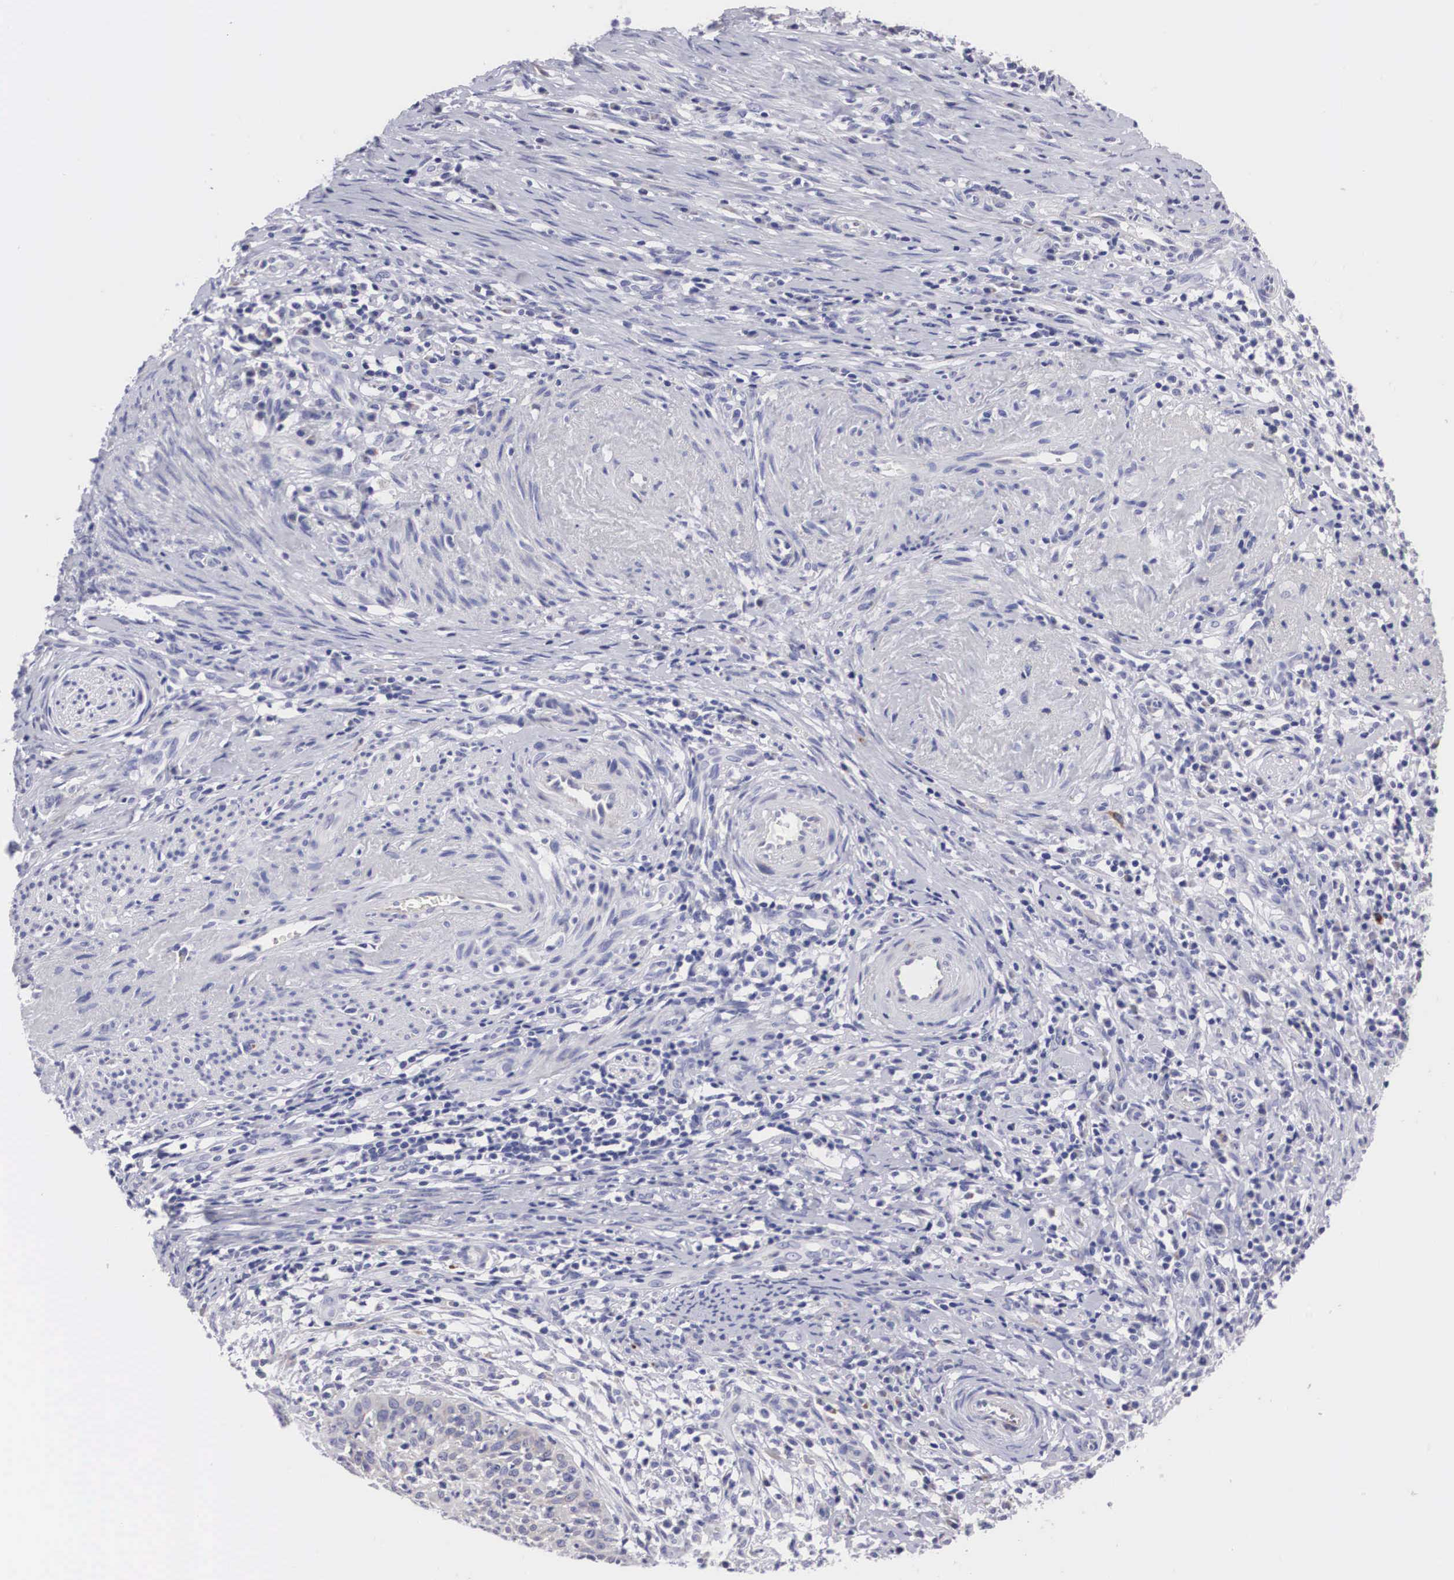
{"staining": {"intensity": "weak", "quantity": "25%-75%", "location": "cytoplasmic/membranous"}, "tissue": "cervical cancer", "cell_type": "Tumor cells", "image_type": "cancer", "snomed": [{"axis": "morphology", "description": "Squamous cell carcinoma, NOS"}, {"axis": "topography", "description": "Cervix"}], "caption": "A brown stain shows weak cytoplasmic/membranous staining of a protein in cervical squamous cell carcinoma tumor cells.", "gene": "ARMCX3", "patient": {"sex": "female", "age": 41}}